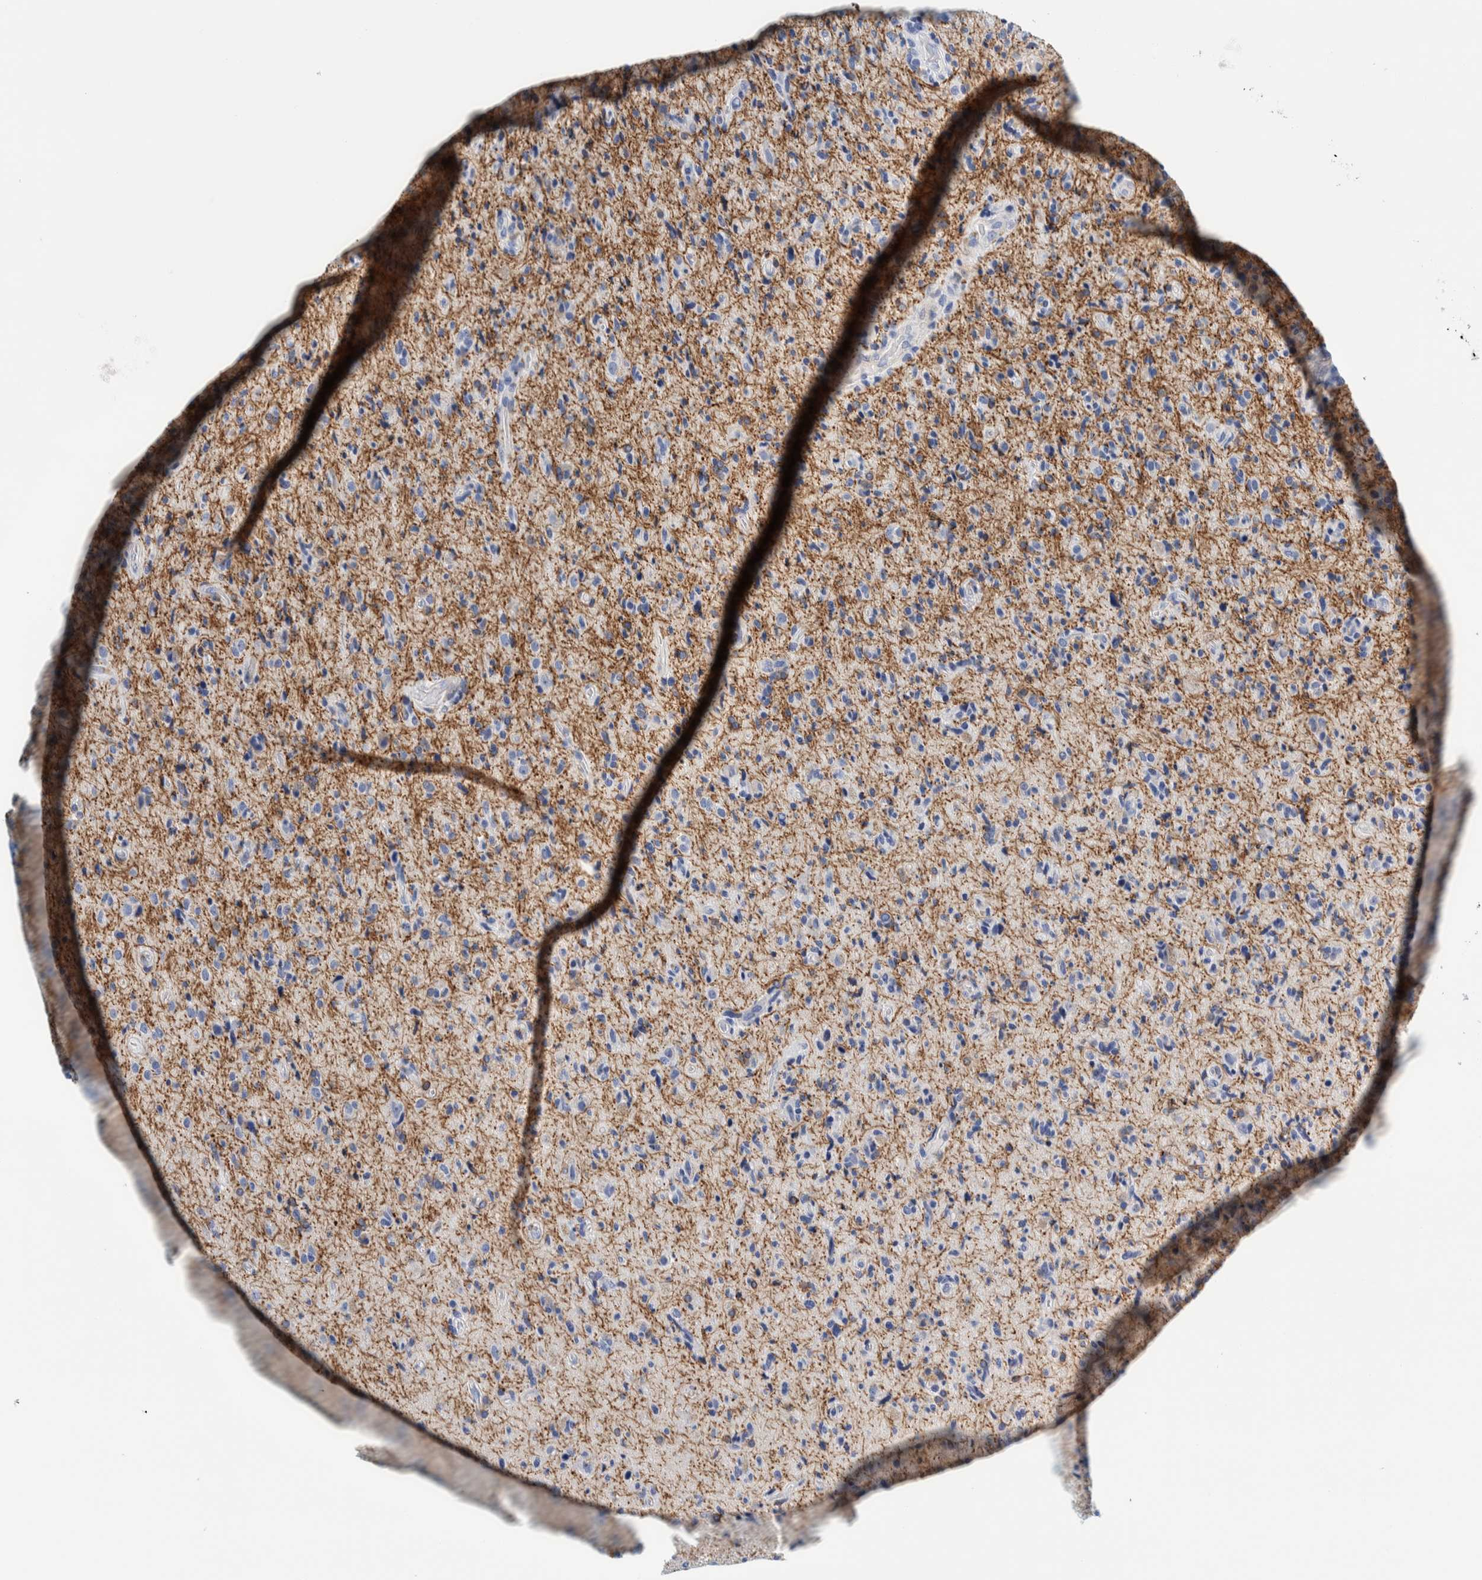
{"staining": {"intensity": "negative", "quantity": "none", "location": "none"}, "tissue": "glioma", "cell_type": "Tumor cells", "image_type": "cancer", "snomed": [{"axis": "morphology", "description": "Glioma, malignant, High grade"}, {"axis": "topography", "description": "Brain"}], "caption": "Immunohistochemical staining of human high-grade glioma (malignant) demonstrates no significant staining in tumor cells.", "gene": "MOG", "patient": {"sex": "male", "age": 72}}